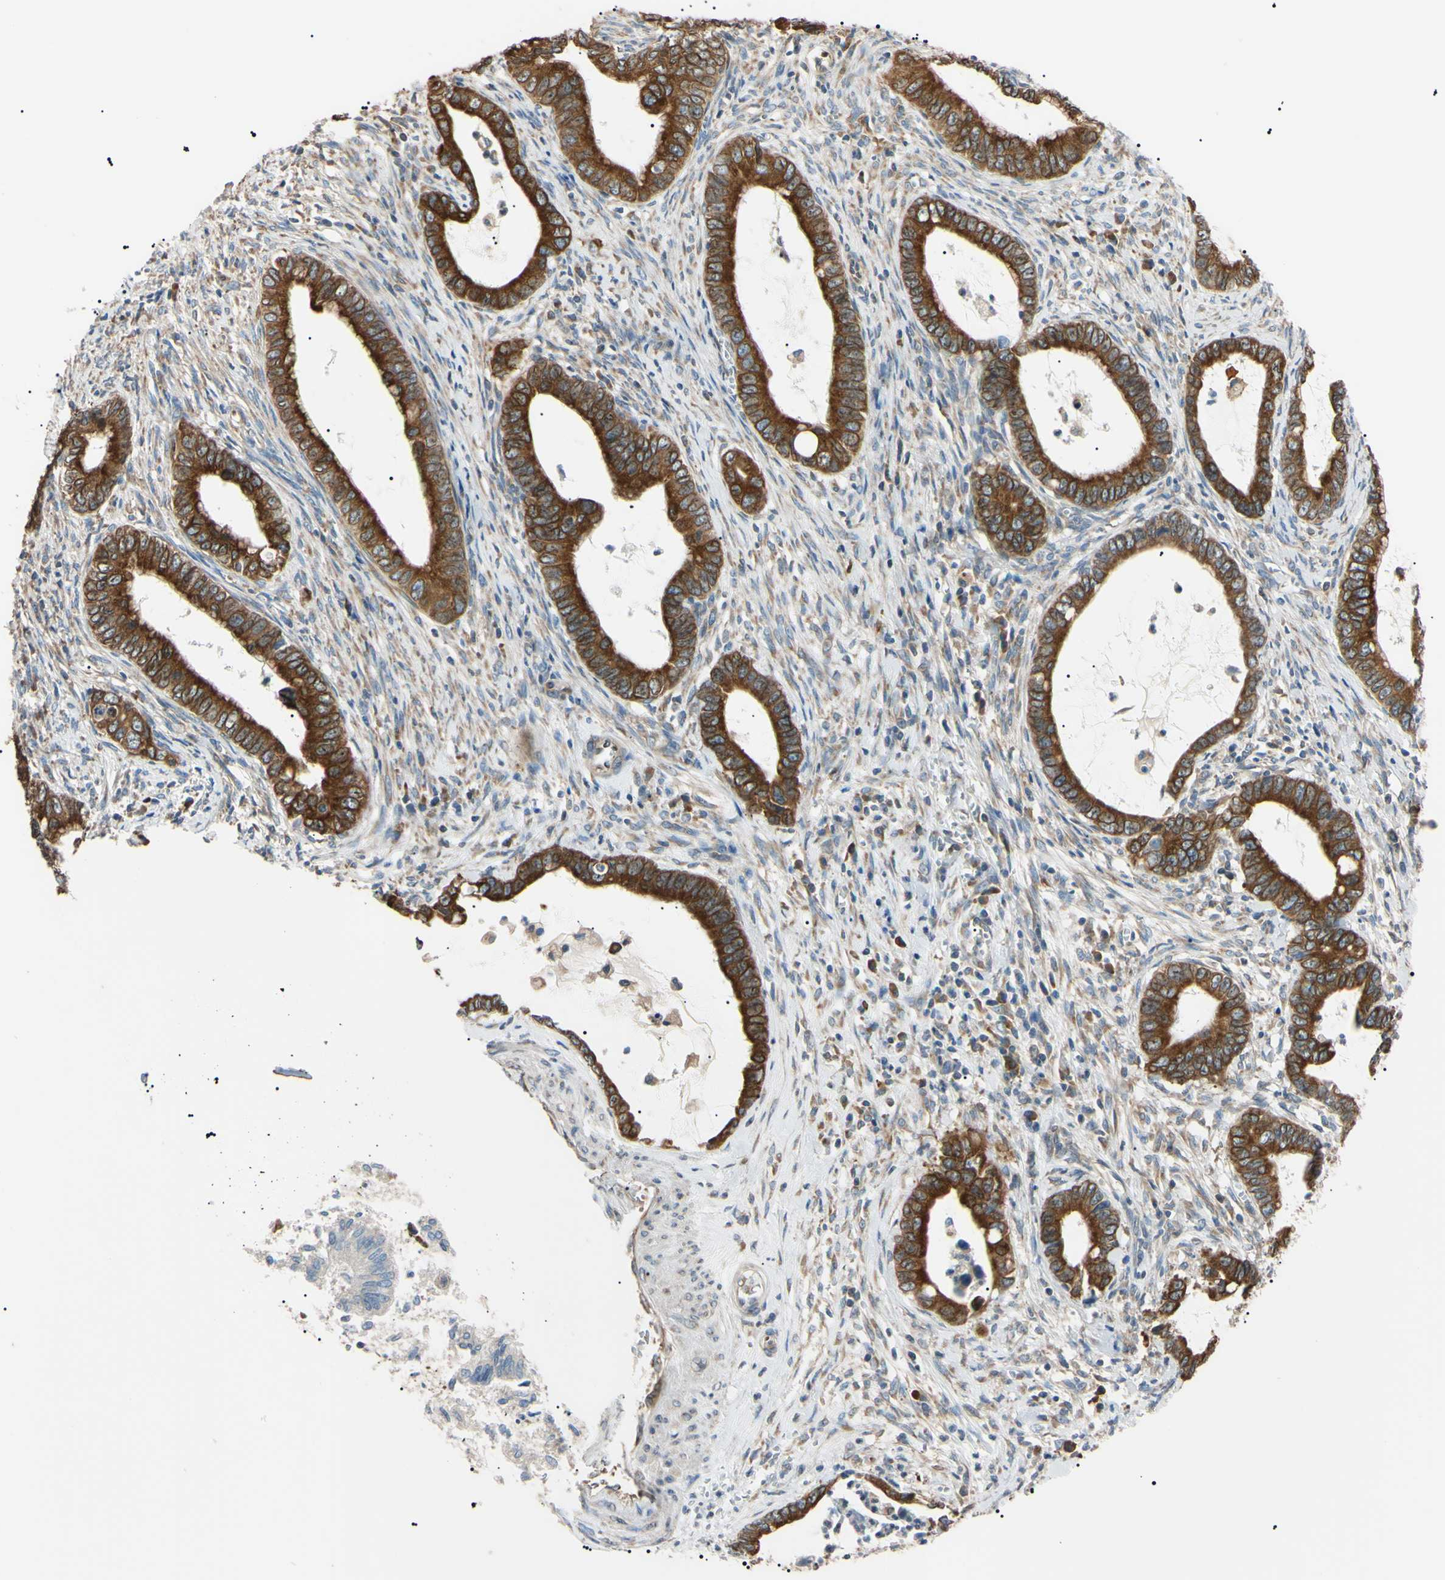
{"staining": {"intensity": "strong", "quantity": ">75%", "location": "cytoplasmic/membranous"}, "tissue": "cervical cancer", "cell_type": "Tumor cells", "image_type": "cancer", "snomed": [{"axis": "morphology", "description": "Adenocarcinoma, NOS"}, {"axis": "topography", "description": "Cervix"}], "caption": "The micrograph demonstrates staining of cervical adenocarcinoma, revealing strong cytoplasmic/membranous protein positivity (brown color) within tumor cells.", "gene": "VAPA", "patient": {"sex": "female", "age": 44}}